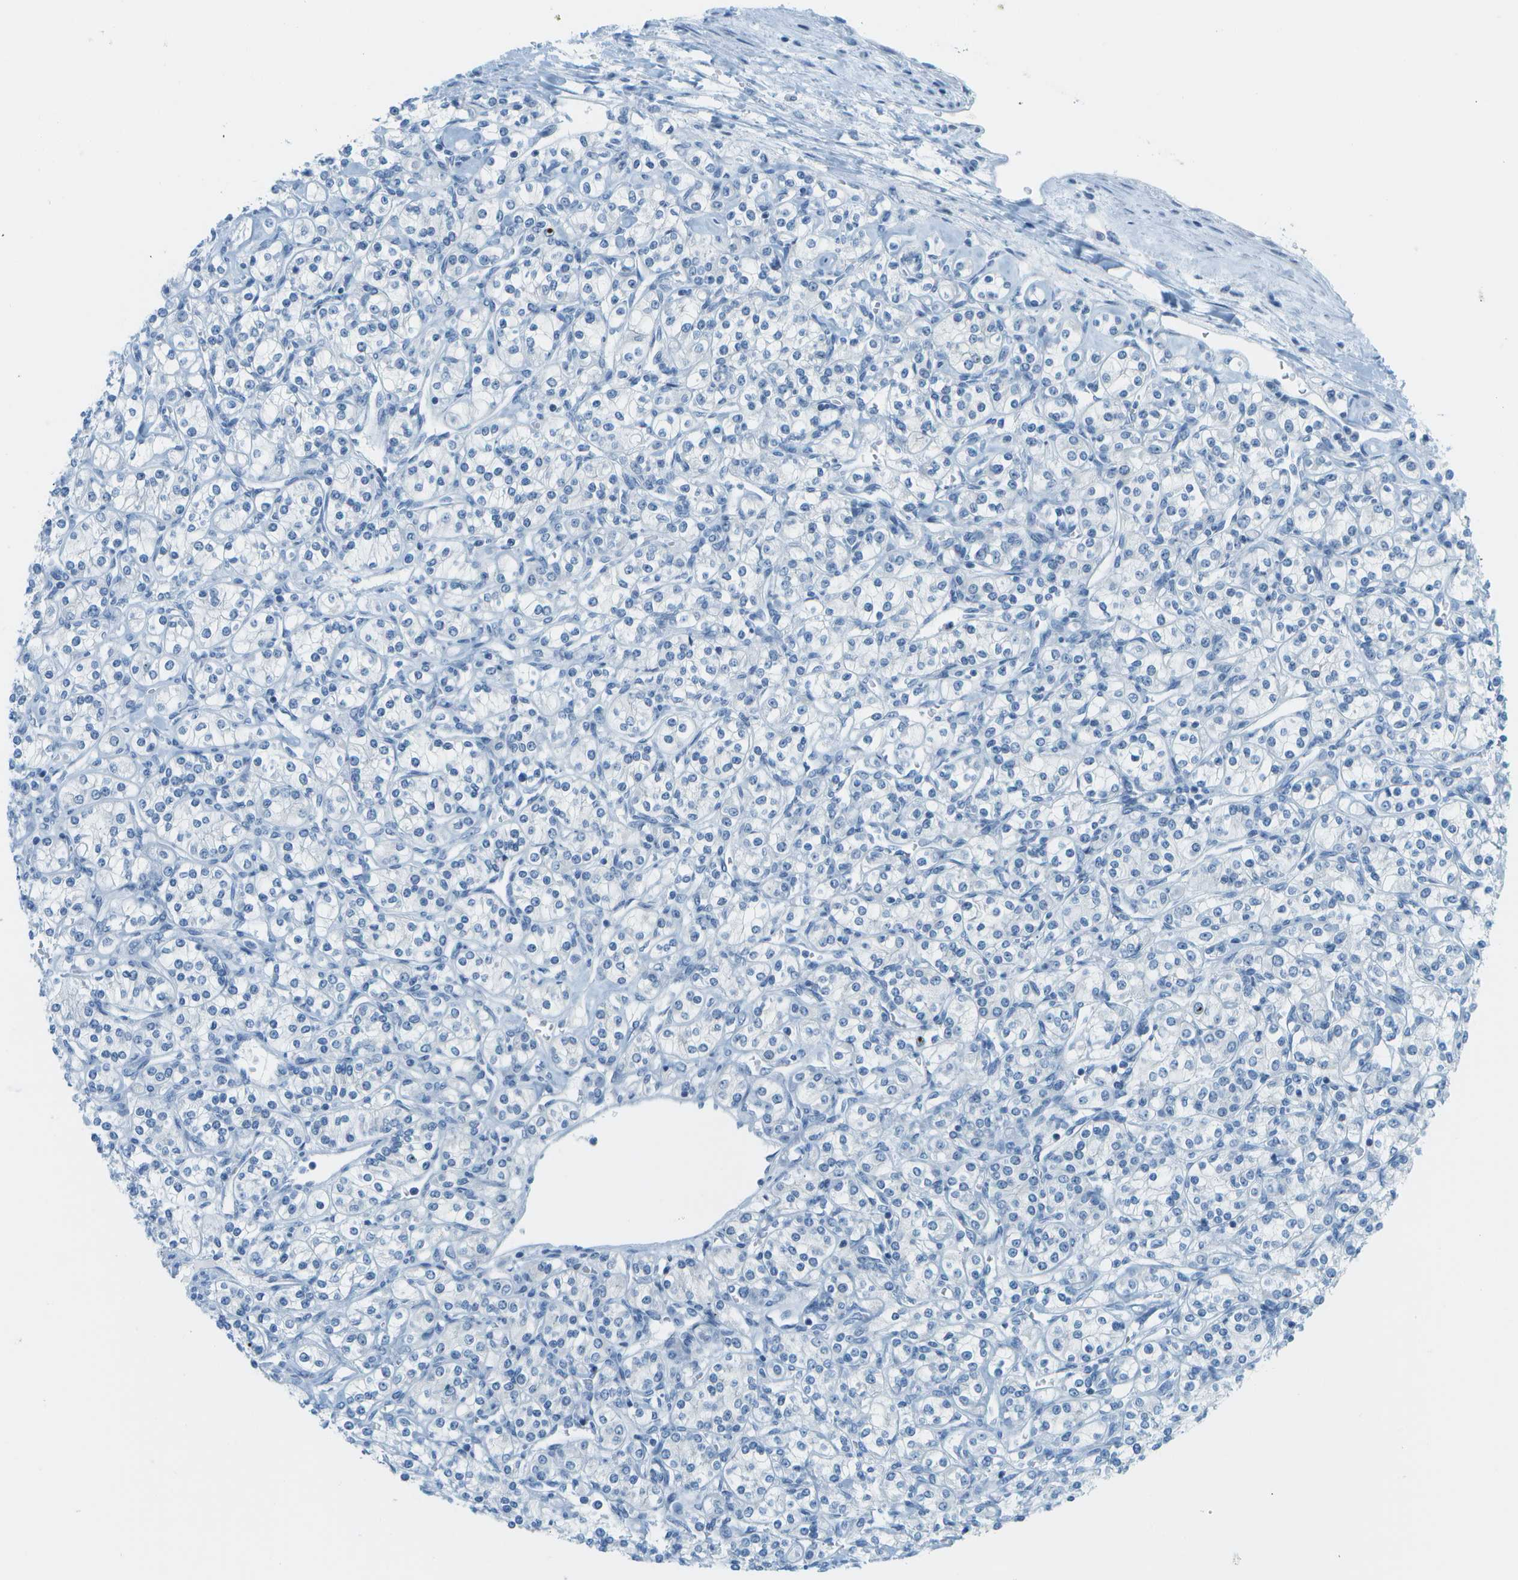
{"staining": {"intensity": "negative", "quantity": "none", "location": "none"}, "tissue": "renal cancer", "cell_type": "Tumor cells", "image_type": "cancer", "snomed": [{"axis": "morphology", "description": "Adenocarcinoma, NOS"}, {"axis": "topography", "description": "Kidney"}], "caption": "A high-resolution image shows immunohistochemistry staining of renal cancer (adenocarcinoma), which reveals no significant expression in tumor cells.", "gene": "NEK11", "patient": {"sex": "male", "age": 77}}